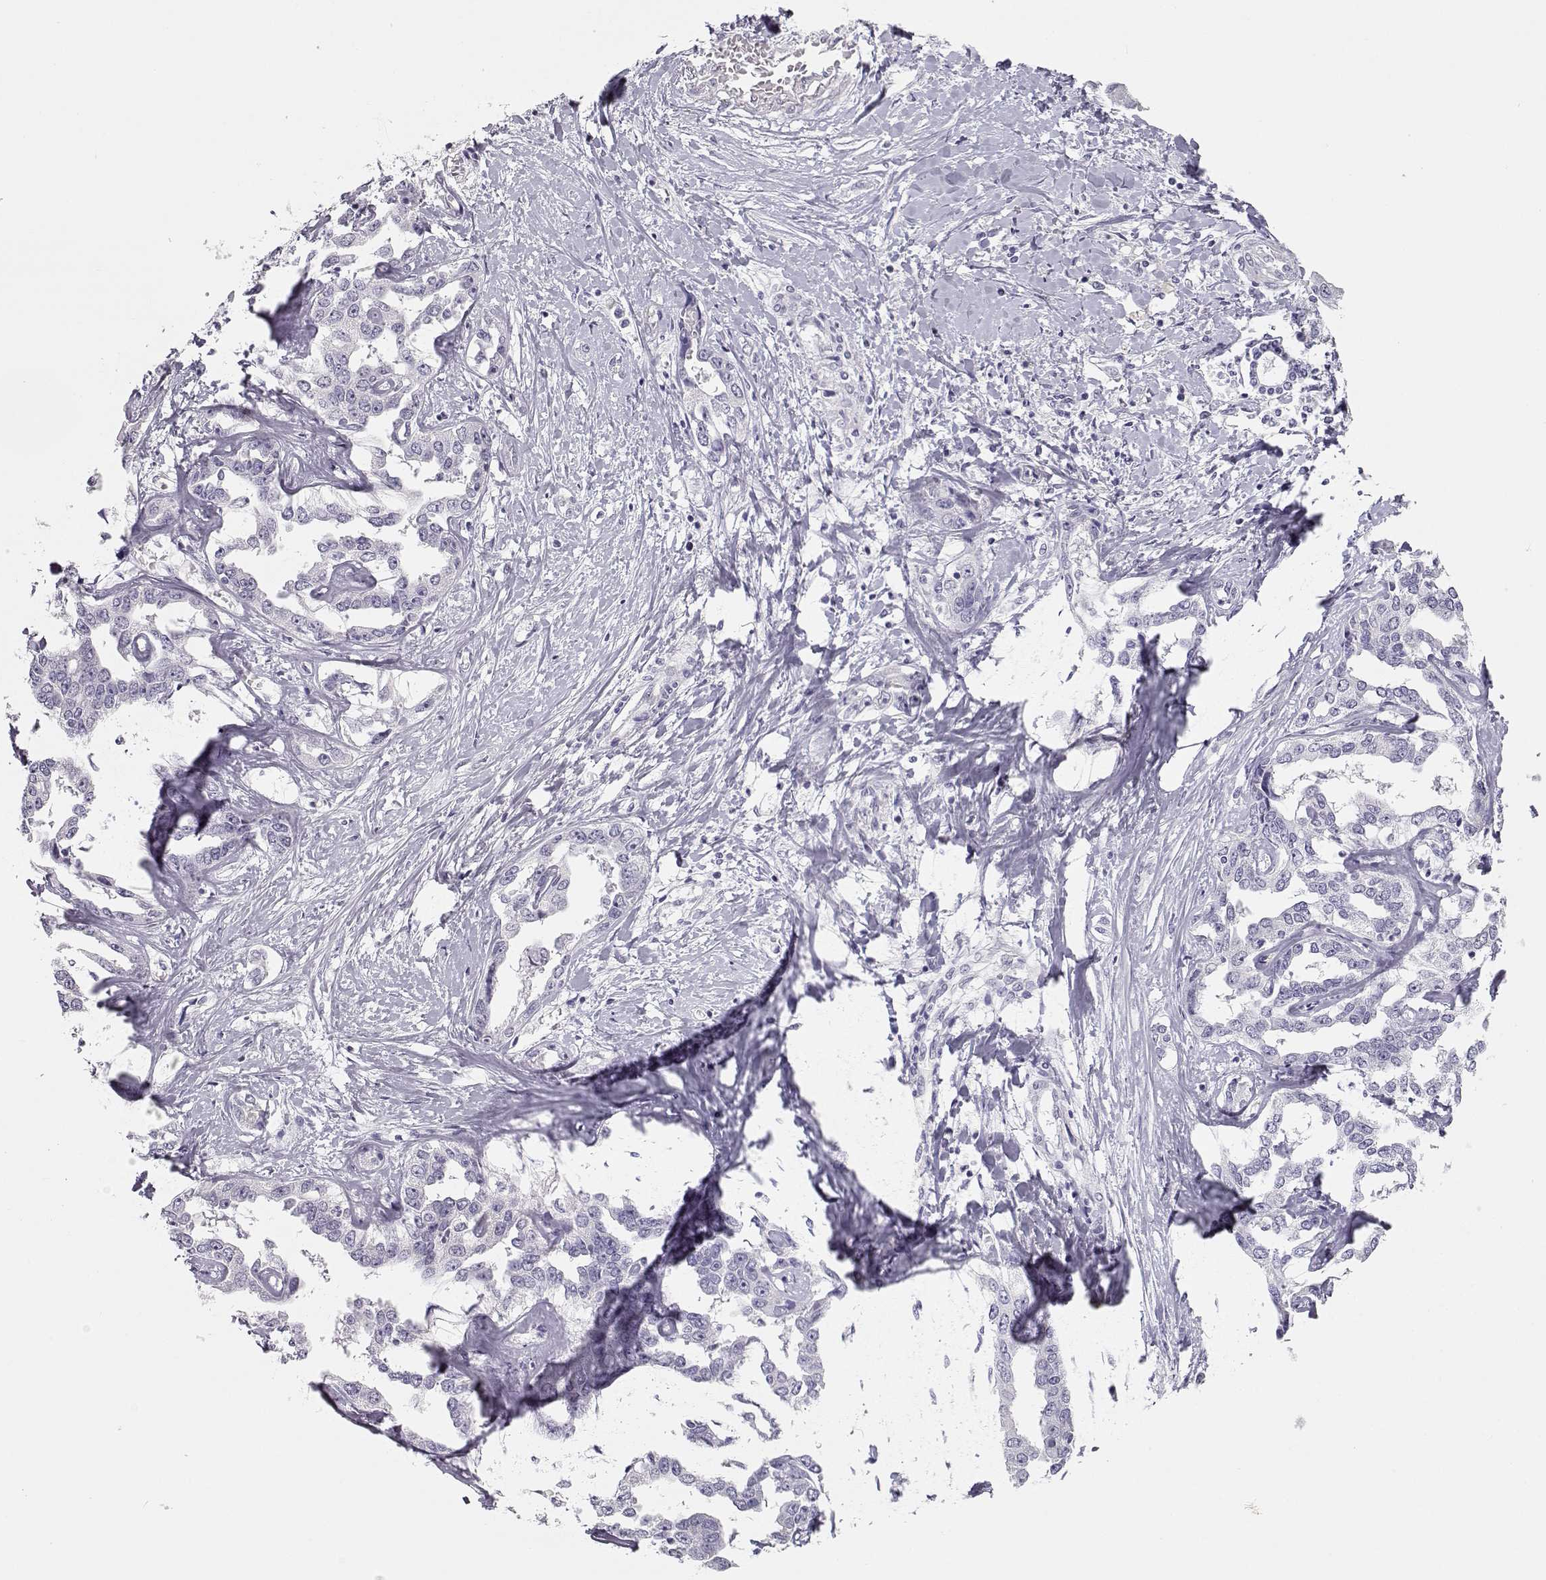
{"staining": {"intensity": "negative", "quantity": "none", "location": "none"}, "tissue": "liver cancer", "cell_type": "Tumor cells", "image_type": "cancer", "snomed": [{"axis": "morphology", "description": "Cholangiocarcinoma"}, {"axis": "topography", "description": "Liver"}], "caption": "This is an immunohistochemistry (IHC) image of human liver cancer (cholangiocarcinoma). There is no positivity in tumor cells.", "gene": "NUTM1", "patient": {"sex": "male", "age": 59}}